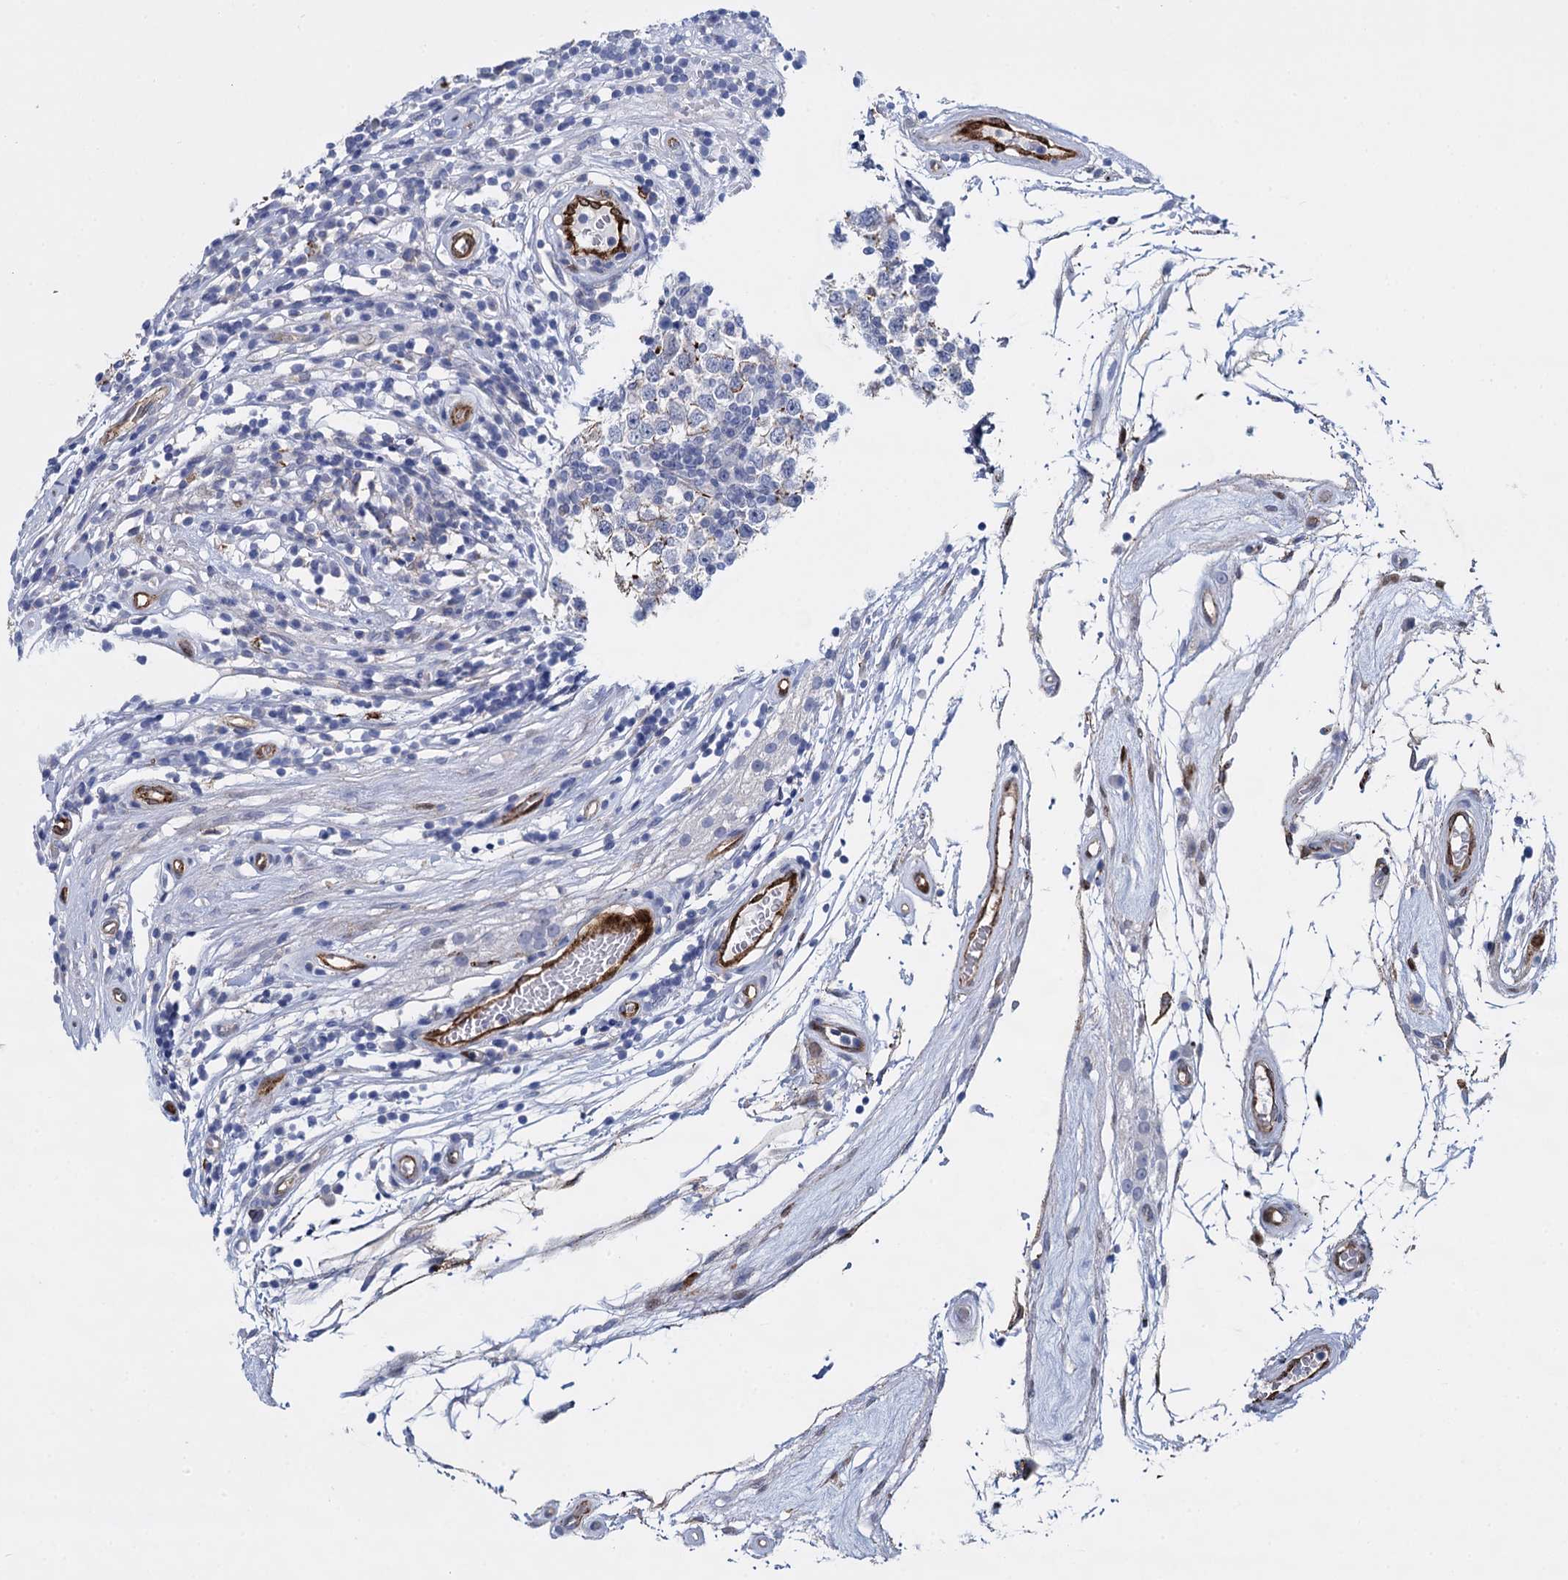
{"staining": {"intensity": "negative", "quantity": "none", "location": "none"}, "tissue": "testis cancer", "cell_type": "Tumor cells", "image_type": "cancer", "snomed": [{"axis": "morphology", "description": "Seminoma, NOS"}, {"axis": "topography", "description": "Testis"}], "caption": "Immunohistochemistry (IHC) histopathology image of human testis cancer (seminoma) stained for a protein (brown), which demonstrates no positivity in tumor cells.", "gene": "SNCG", "patient": {"sex": "male", "age": 65}}